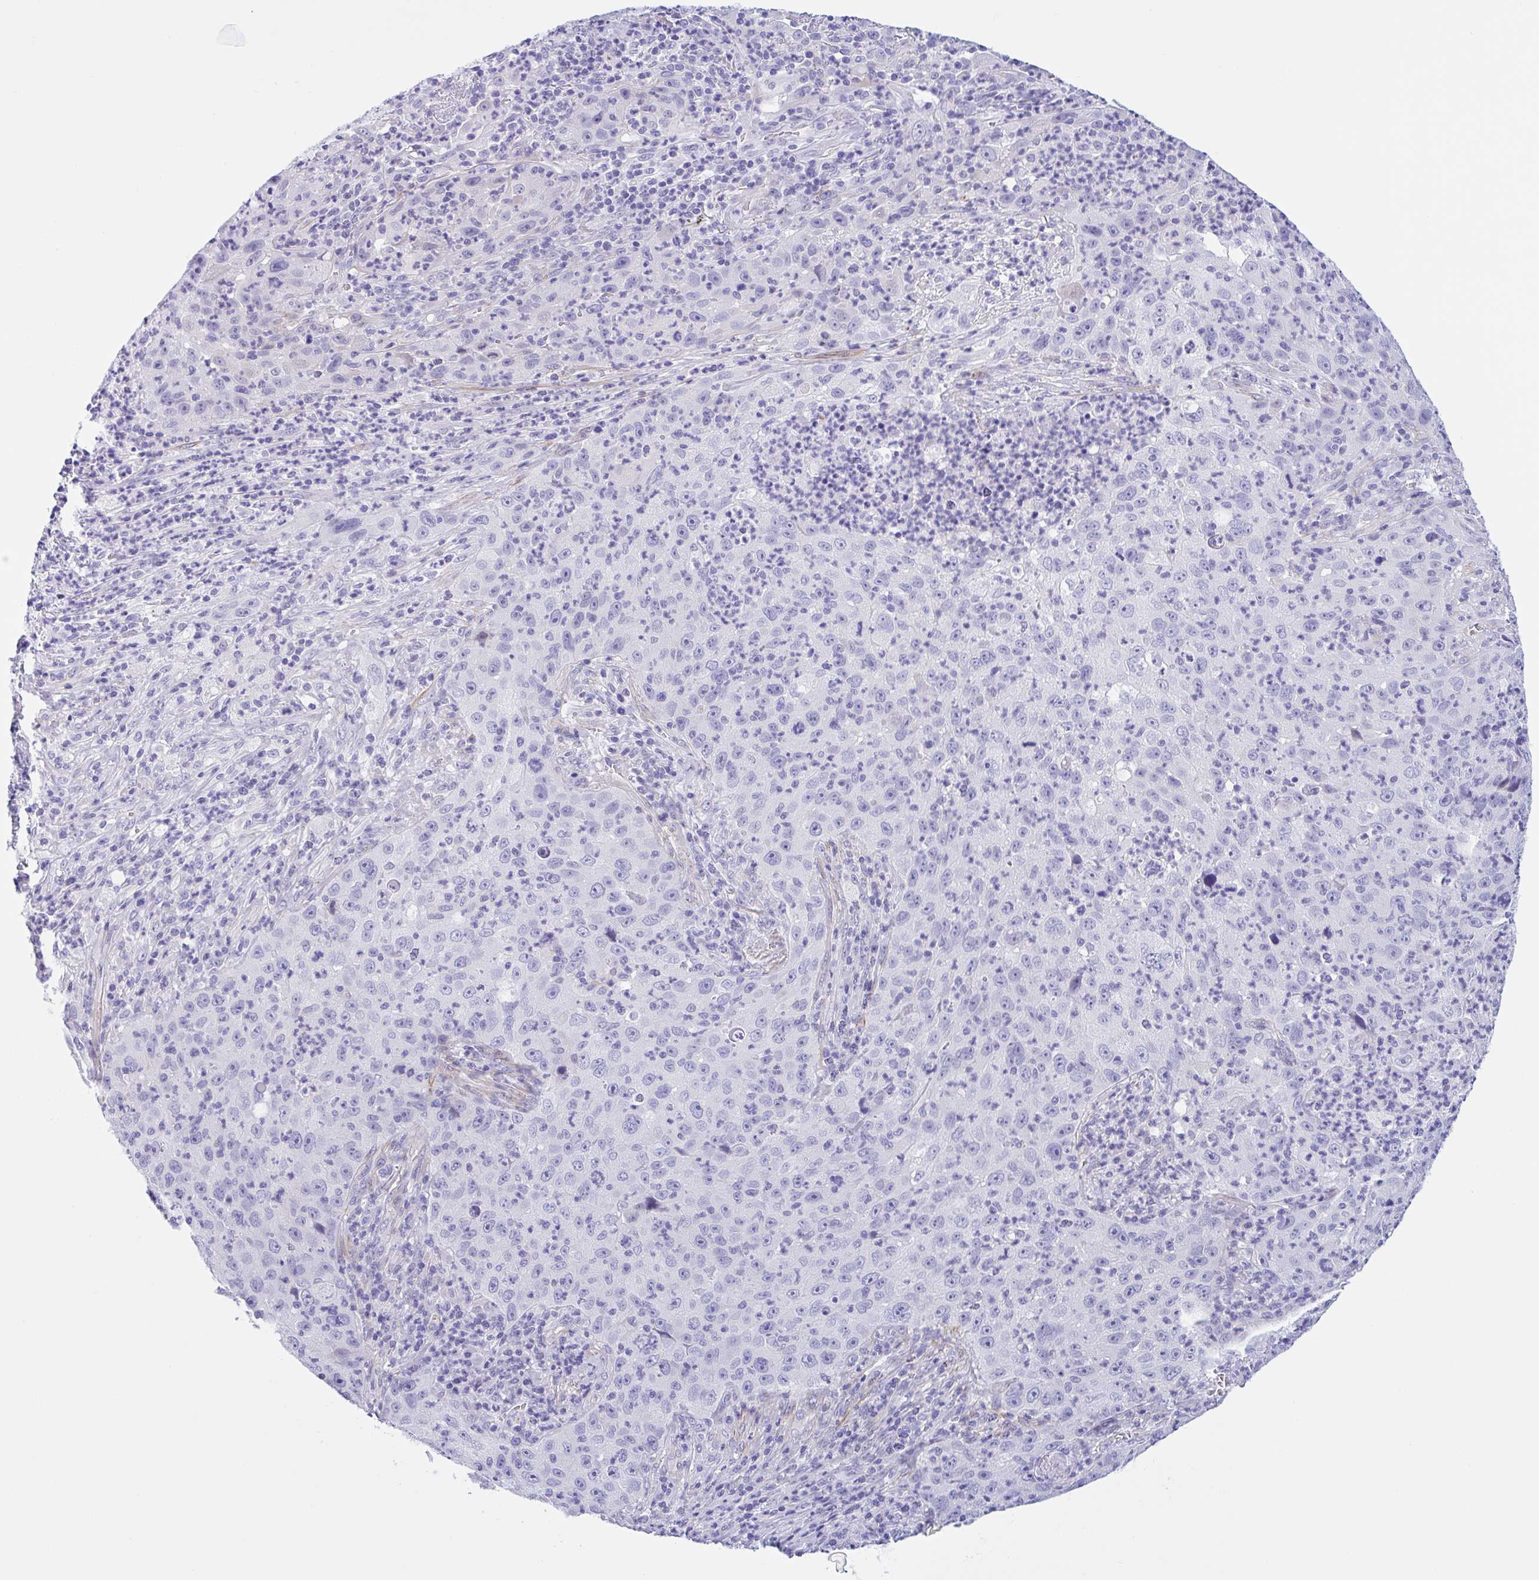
{"staining": {"intensity": "negative", "quantity": "none", "location": "none"}, "tissue": "lung cancer", "cell_type": "Tumor cells", "image_type": "cancer", "snomed": [{"axis": "morphology", "description": "Squamous cell carcinoma, NOS"}, {"axis": "topography", "description": "Lung"}], "caption": "There is no significant staining in tumor cells of lung squamous cell carcinoma.", "gene": "AHCYL2", "patient": {"sex": "male", "age": 71}}